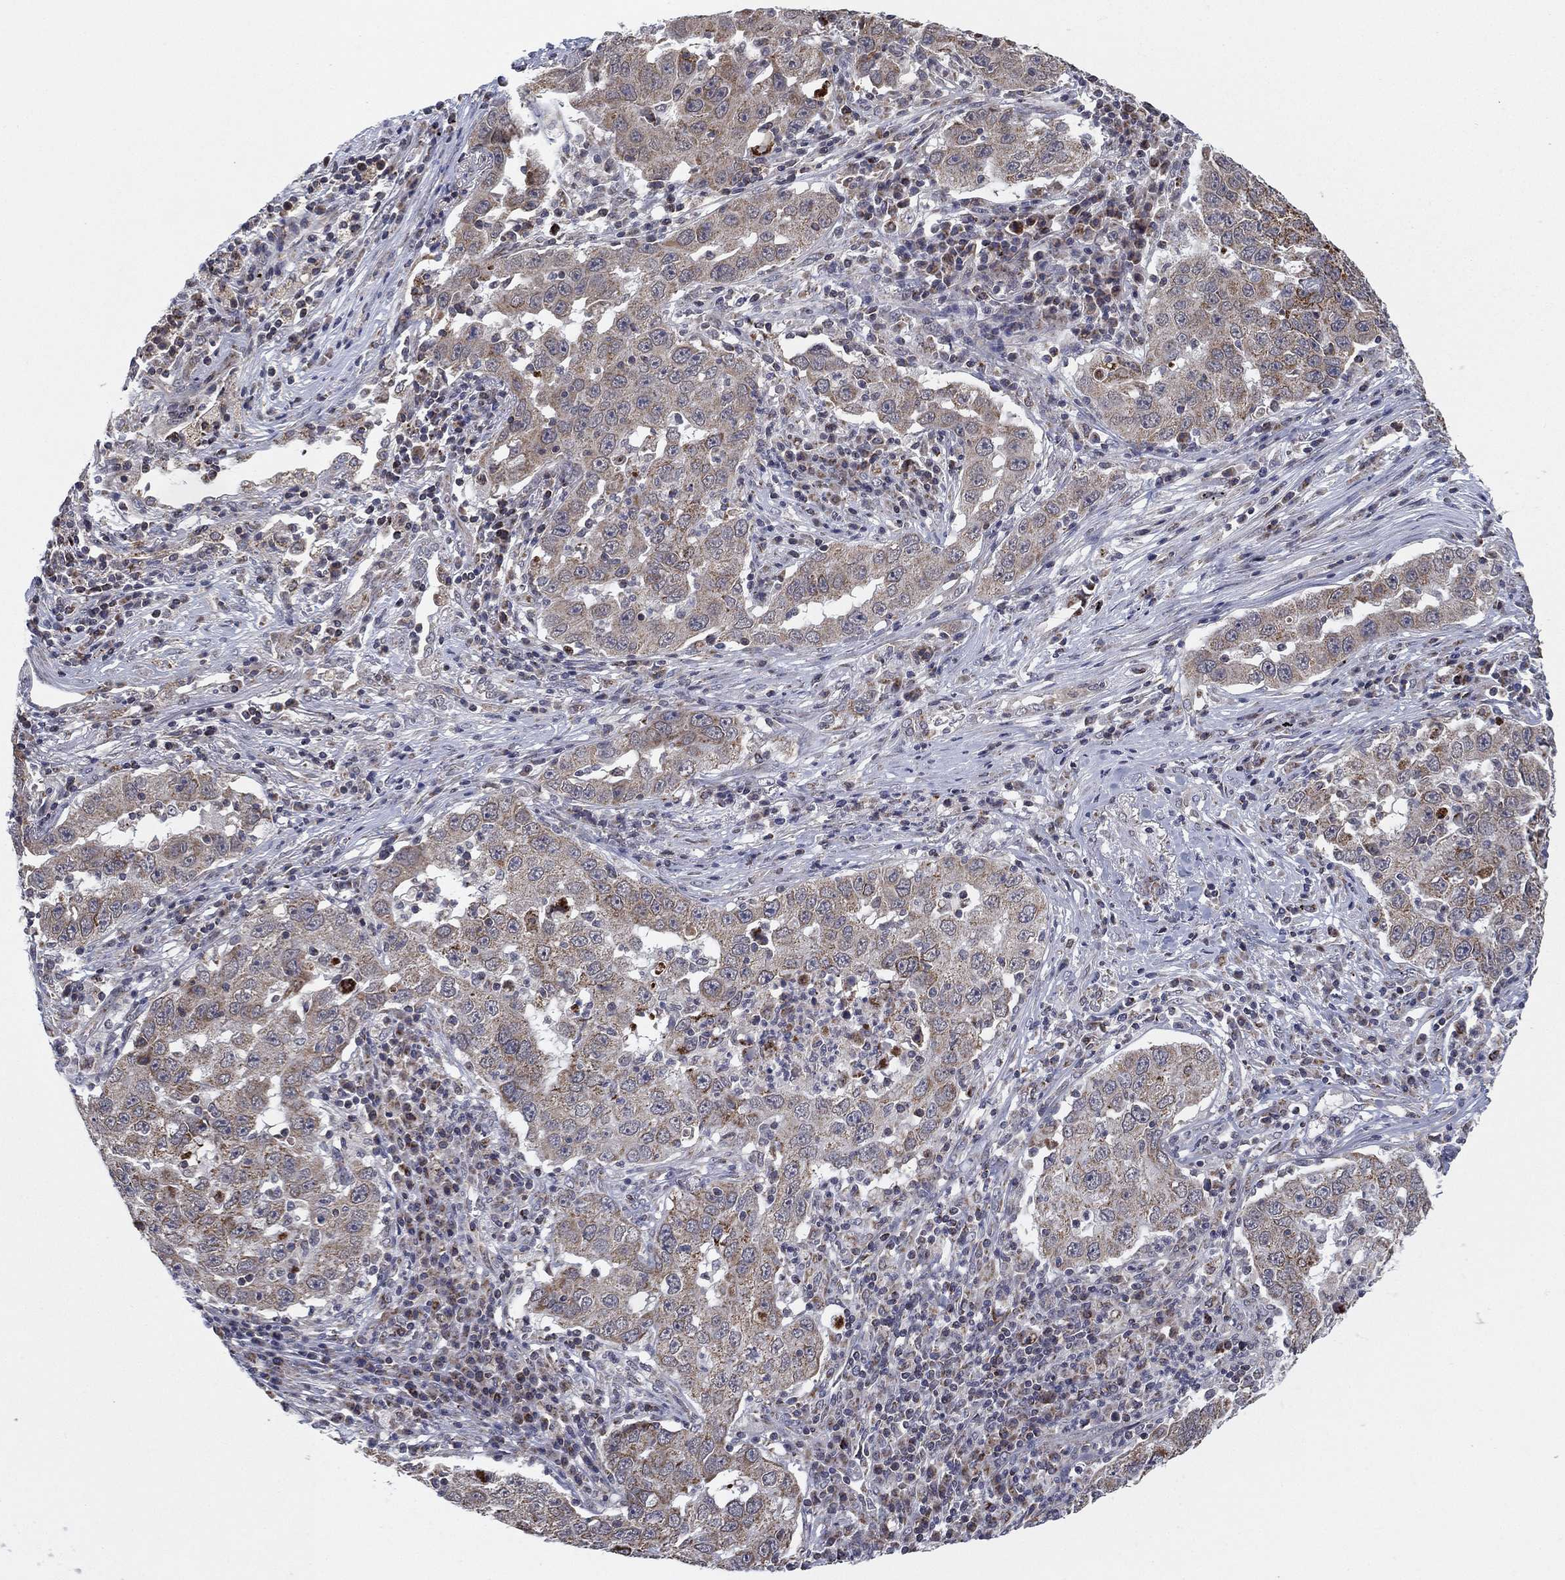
{"staining": {"intensity": "weak", "quantity": "25%-75%", "location": "cytoplasmic/membranous"}, "tissue": "lung cancer", "cell_type": "Tumor cells", "image_type": "cancer", "snomed": [{"axis": "morphology", "description": "Adenocarcinoma, NOS"}, {"axis": "topography", "description": "Lung"}], "caption": "Immunohistochemistry (IHC) image of human lung cancer stained for a protein (brown), which displays low levels of weak cytoplasmic/membranous staining in approximately 25%-75% of tumor cells.", "gene": "PSMG4", "patient": {"sex": "male", "age": 73}}